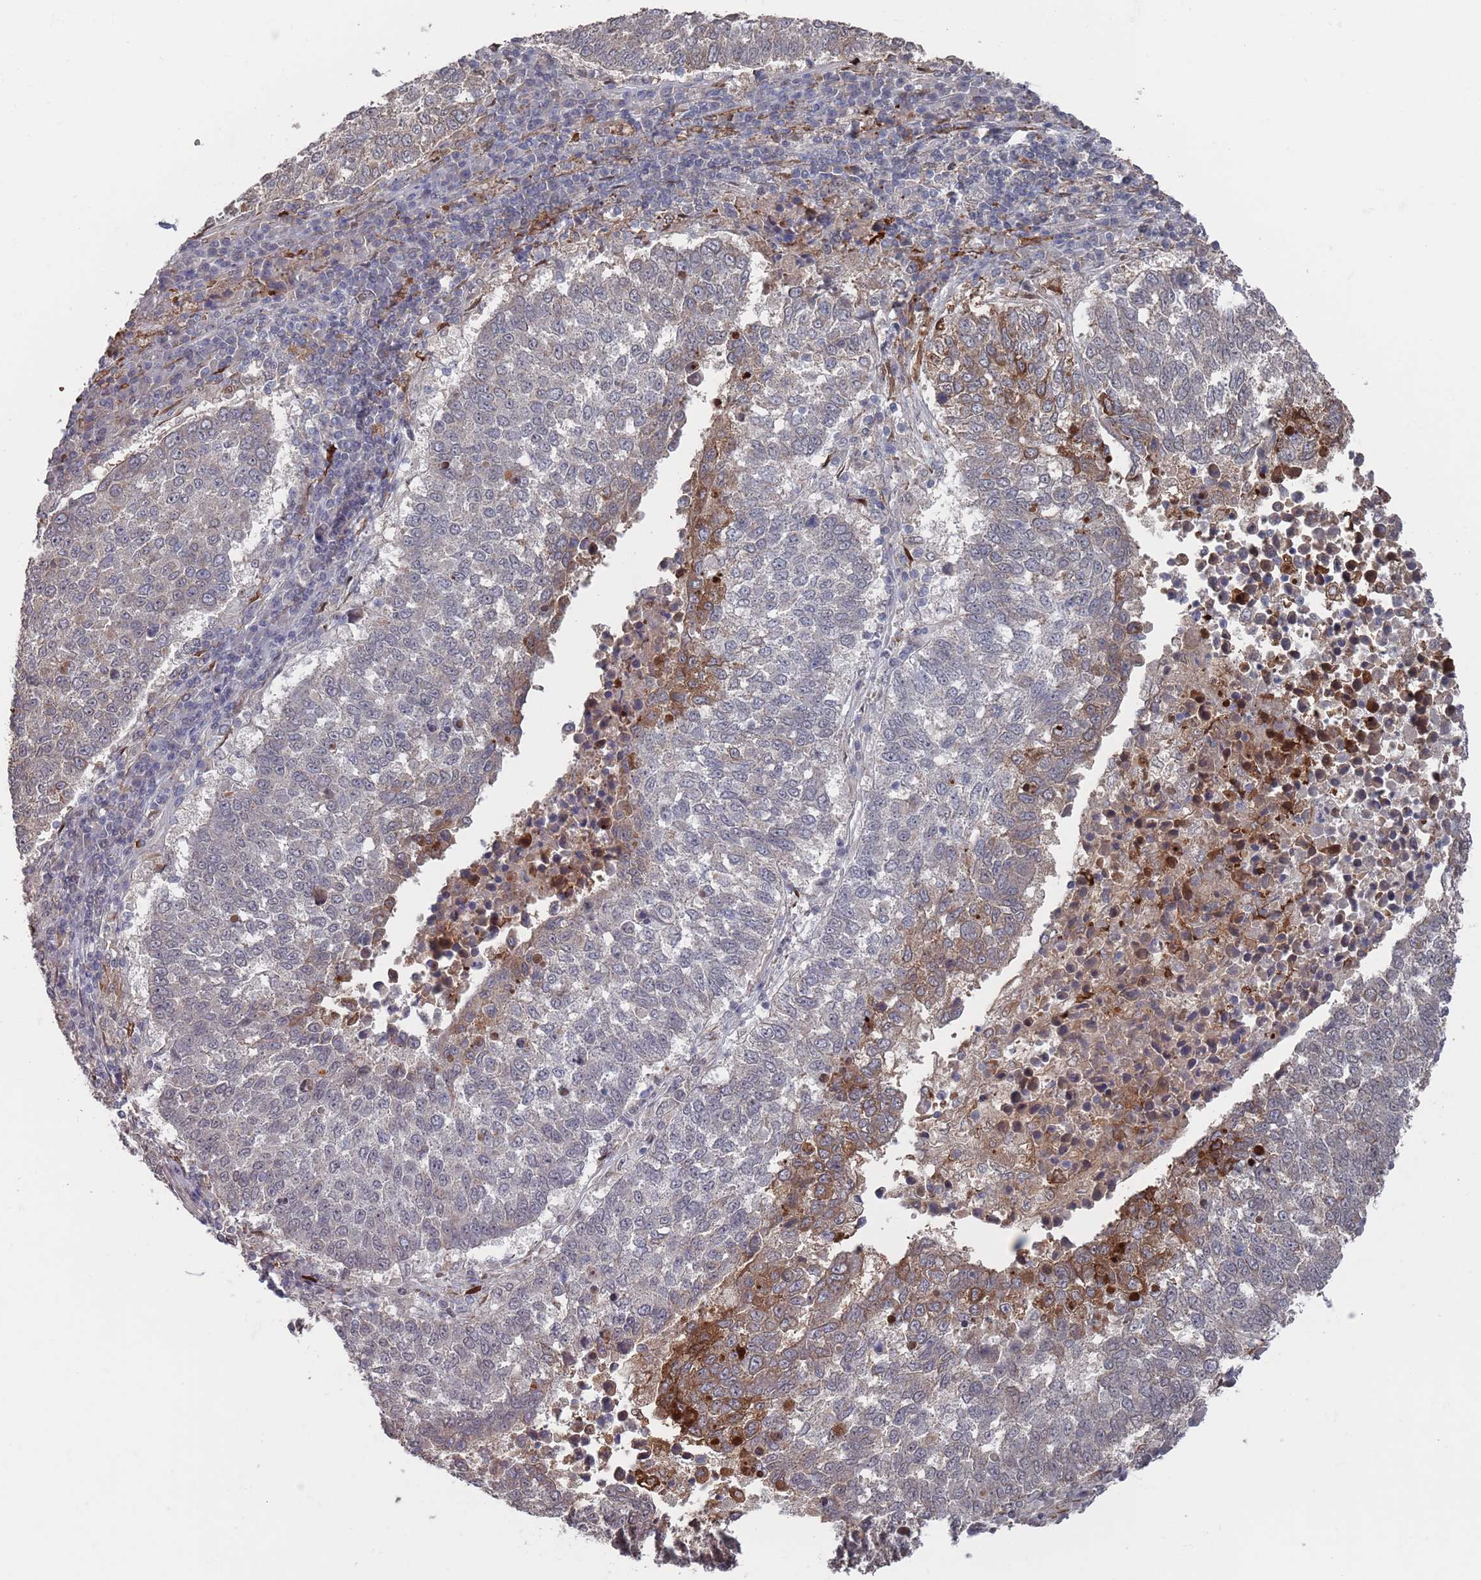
{"staining": {"intensity": "moderate", "quantity": "<25%", "location": "cytoplasmic/membranous"}, "tissue": "lung cancer", "cell_type": "Tumor cells", "image_type": "cancer", "snomed": [{"axis": "morphology", "description": "Squamous cell carcinoma, NOS"}, {"axis": "topography", "description": "Lung"}], "caption": "An image of human lung cancer (squamous cell carcinoma) stained for a protein shows moderate cytoplasmic/membranous brown staining in tumor cells.", "gene": "DGKD", "patient": {"sex": "male", "age": 73}}